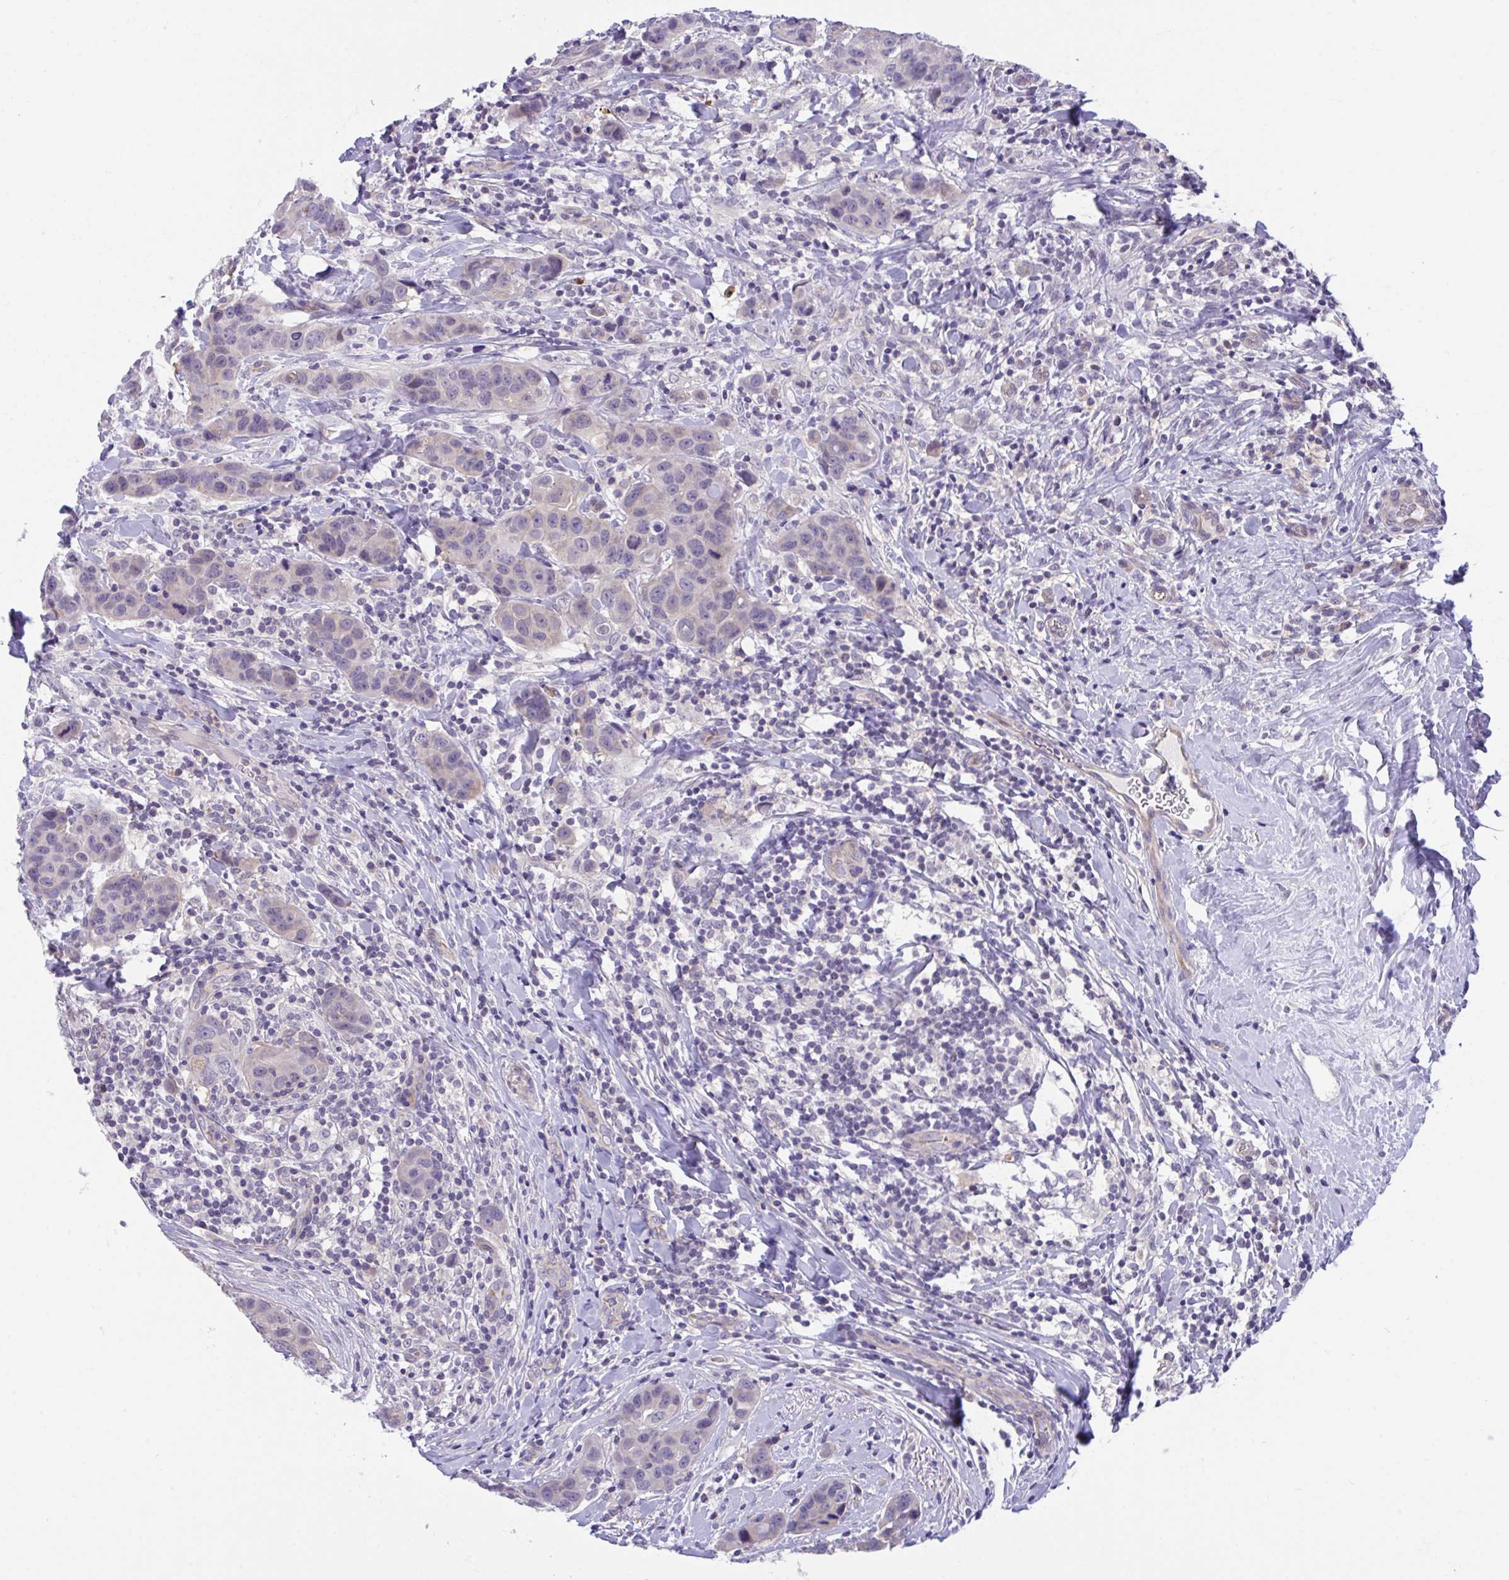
{"staining": {"intensity": "negative", "quantity": "none", "location": "none"}, "tissue": "breast cancer", "cell_type": "Tumor cells", "image_type": "cancer", "snomed": [{"axis": "morphology", "description": "Duct carcinoma"}, {"axis": "topography", "description": "Breast"}], "caption": "Micrograph shows no significant protein positivity in tumor cells of breast intraductal carcinoma. Brightfield microscopy of immunohistochemistry stained with DAB (brown) and hematoxylin (blue), captured at high magnification.", "gene": "RHOXF1", "patient": {"sex": "female", "age": 24}}